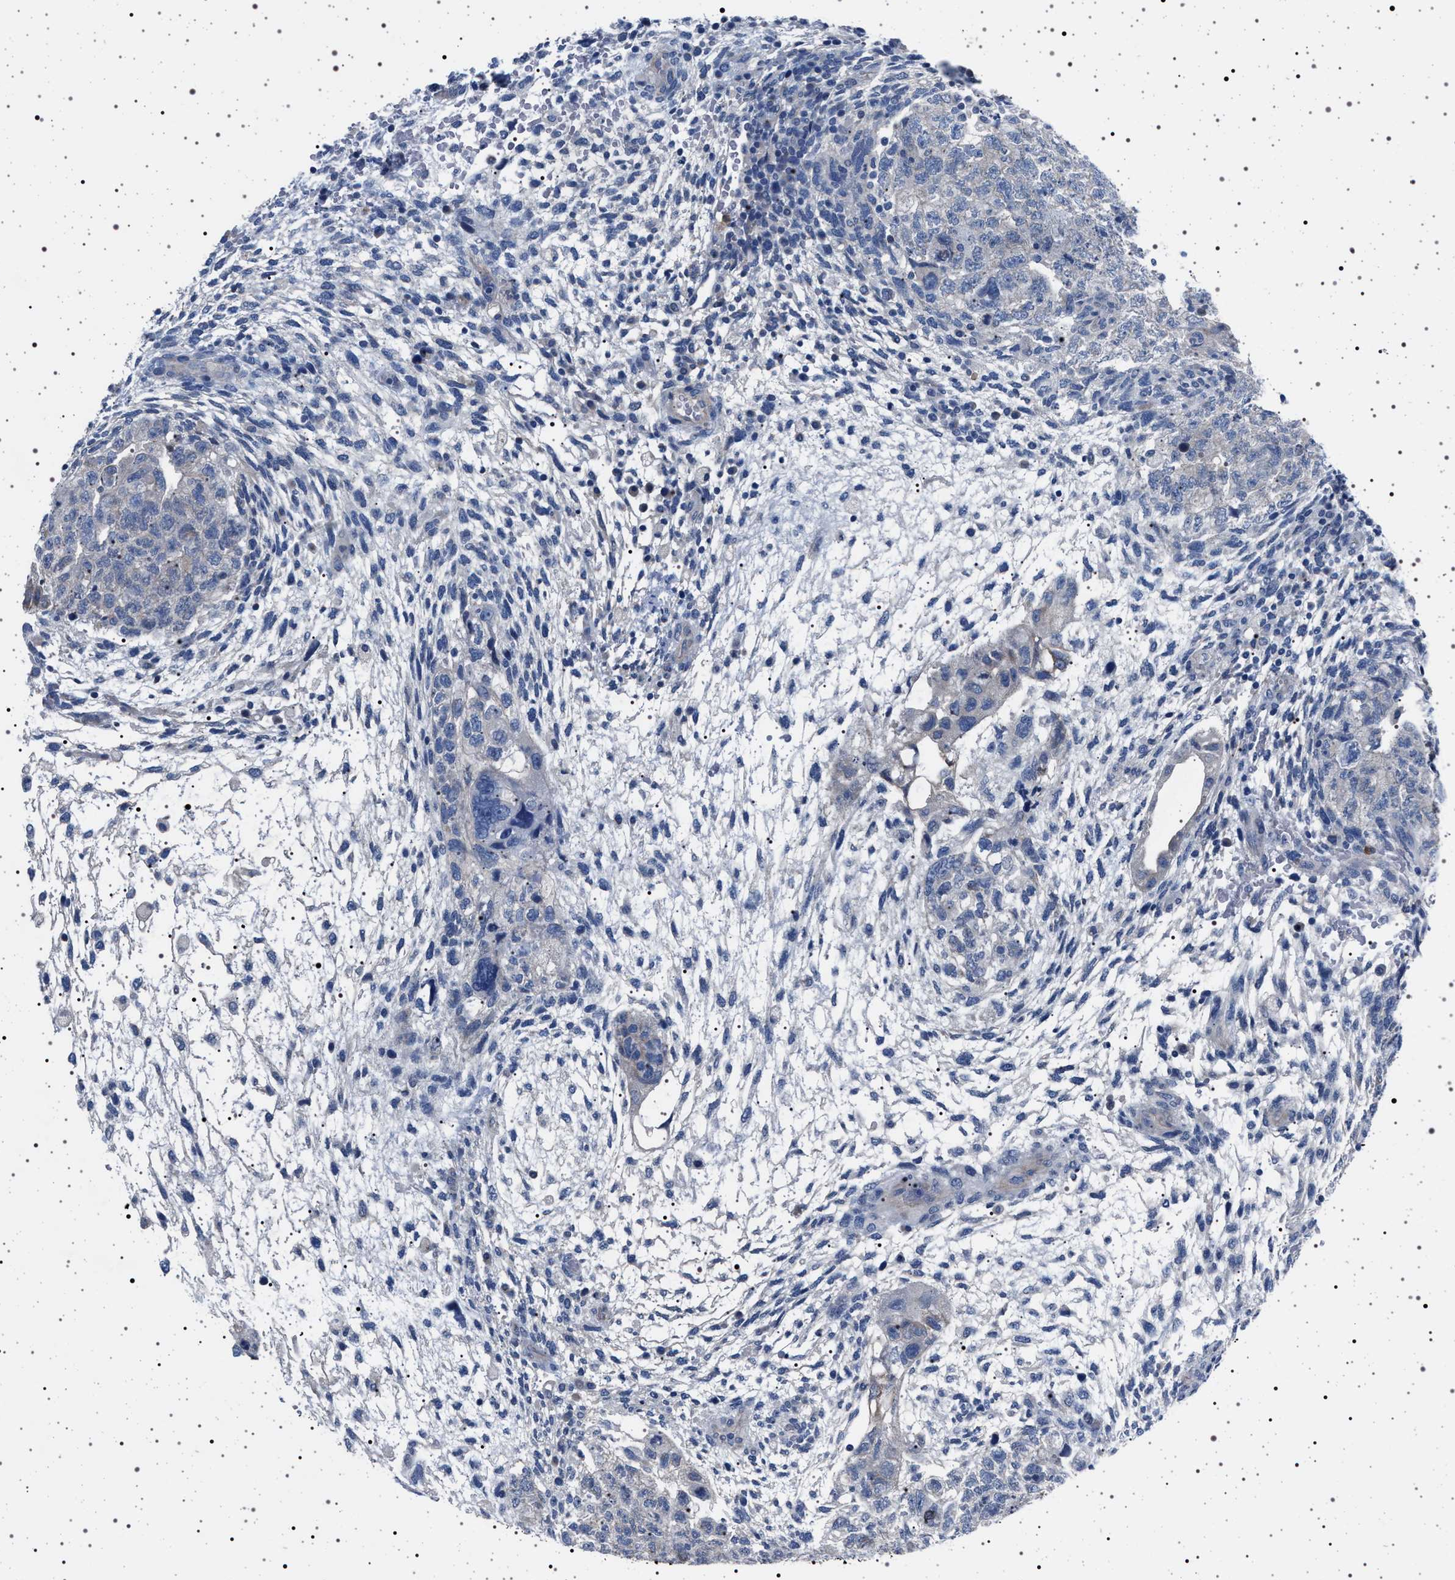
{"staining": {"intensity": "negative", "quantity": "none", "location": "none"}, "tissue": "testis cancer", "cell_type": "Tumor cells", "image_type": "cancer", "snomed": [{"axis": "morphology", "description": "Carcinoma, Embryonal, NOS"}, {"axis": "topography", "description": "Testis"}], "caption": "Tumor cells show no significant protein expression in testis cancer. (DAB immunohistochemistry (IHC), high magnification).", "gene": "NAT9", "patient": {"sex": "male", "age": 36}}